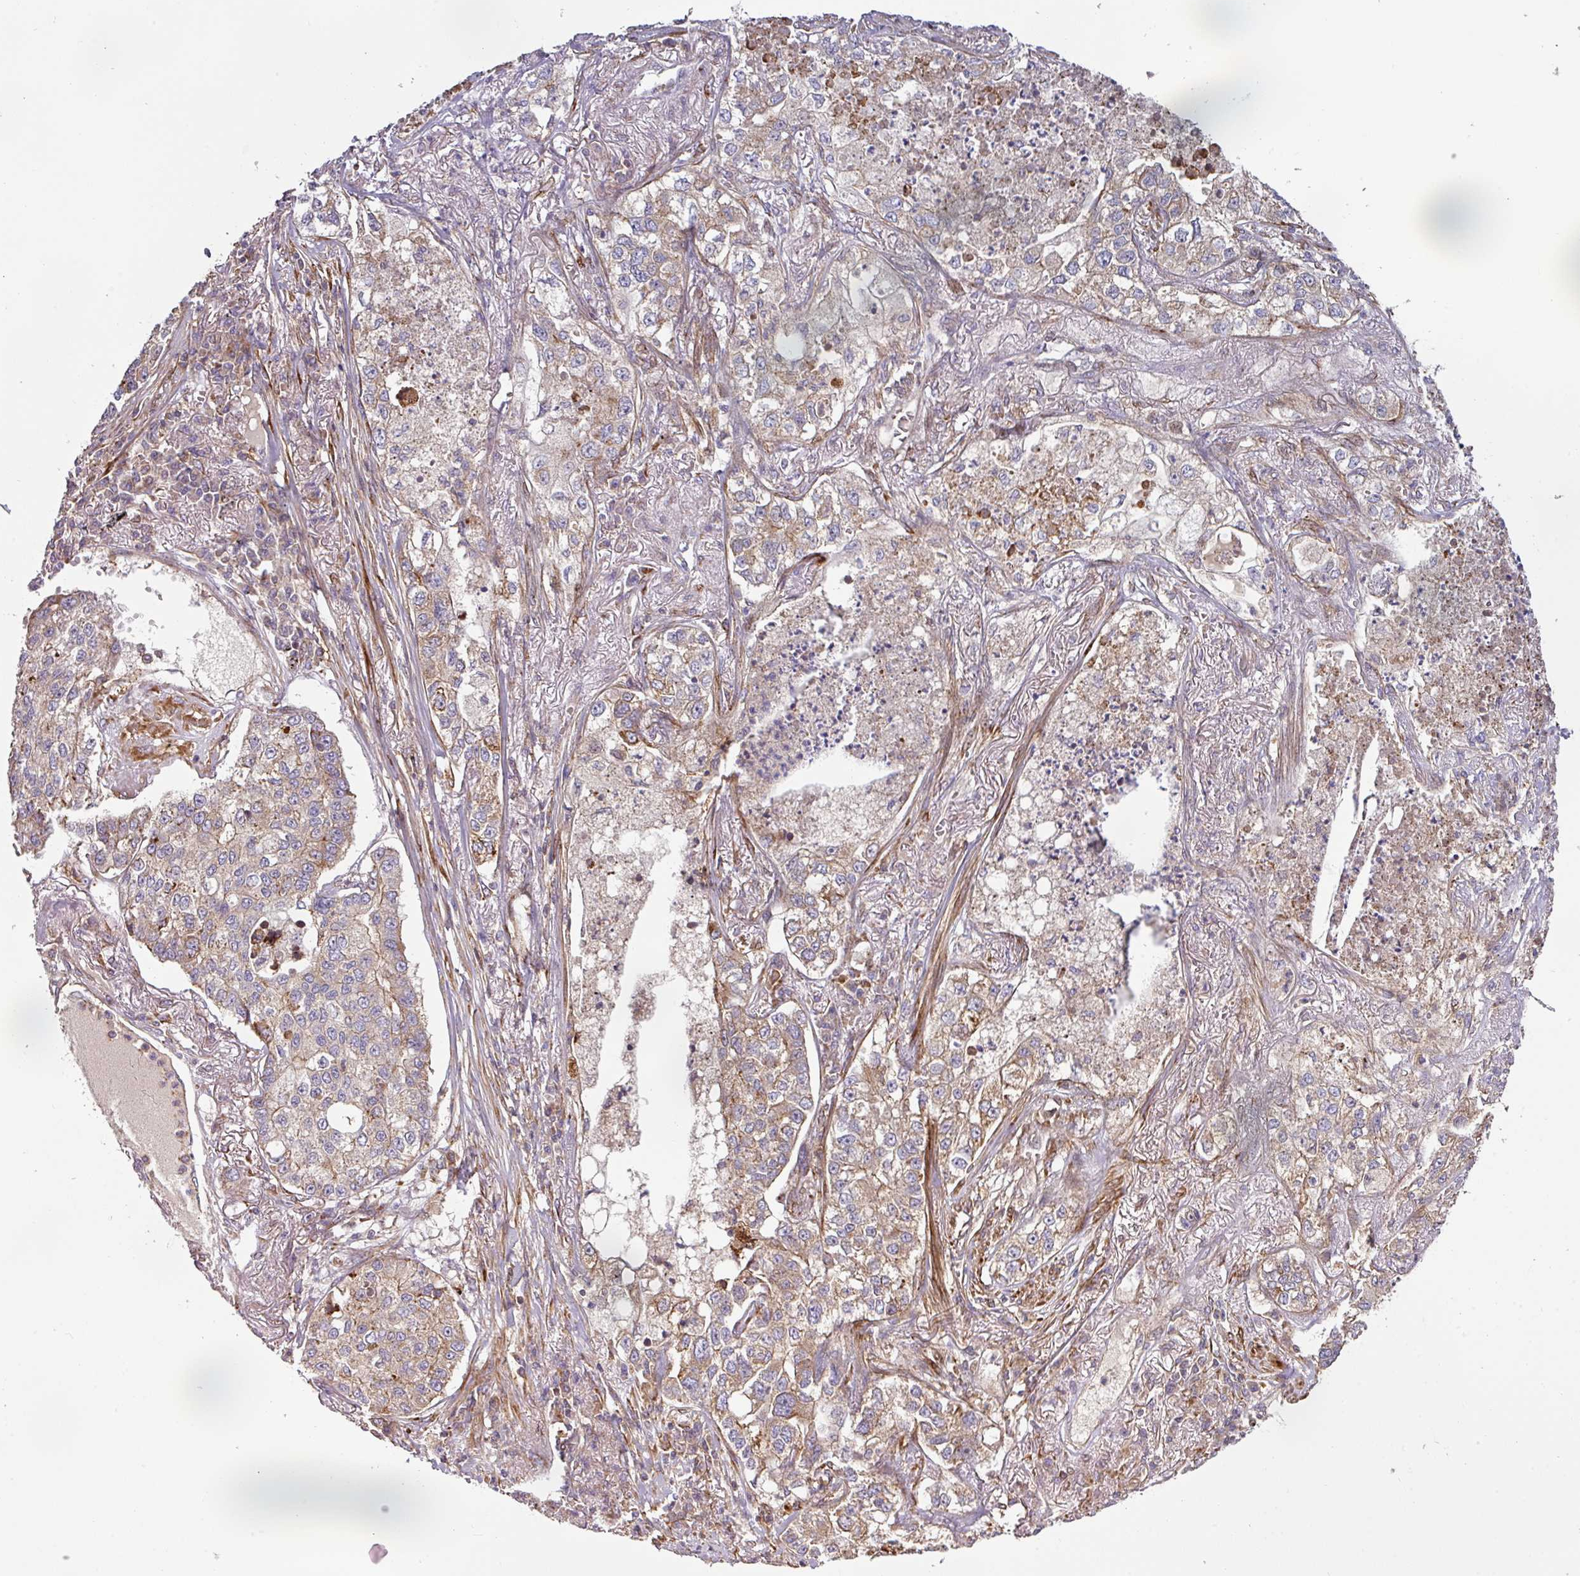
{"staining": {"intensity": "moderate", "quantity": "25%-75%", "location": "cytoplasmic/membranous"}, "tissue": "lung cancer", "cell_type": "Tumor cells", "image_type": "cancer", "snomed": [{"axis": "morphology", "description": "Adenocarcinoma, NOS"}, {"axis": "topography", "description": "Lung"}], "caption": "Immunohistochemistry of human adenocarcinoma (lung) demonstrates medium levels of moderate cytoplasmic/membranous staining in about 25%-75% of tumor cells.", "gene": "CASP2", "patient": {"sex": "male", "age": 49}}